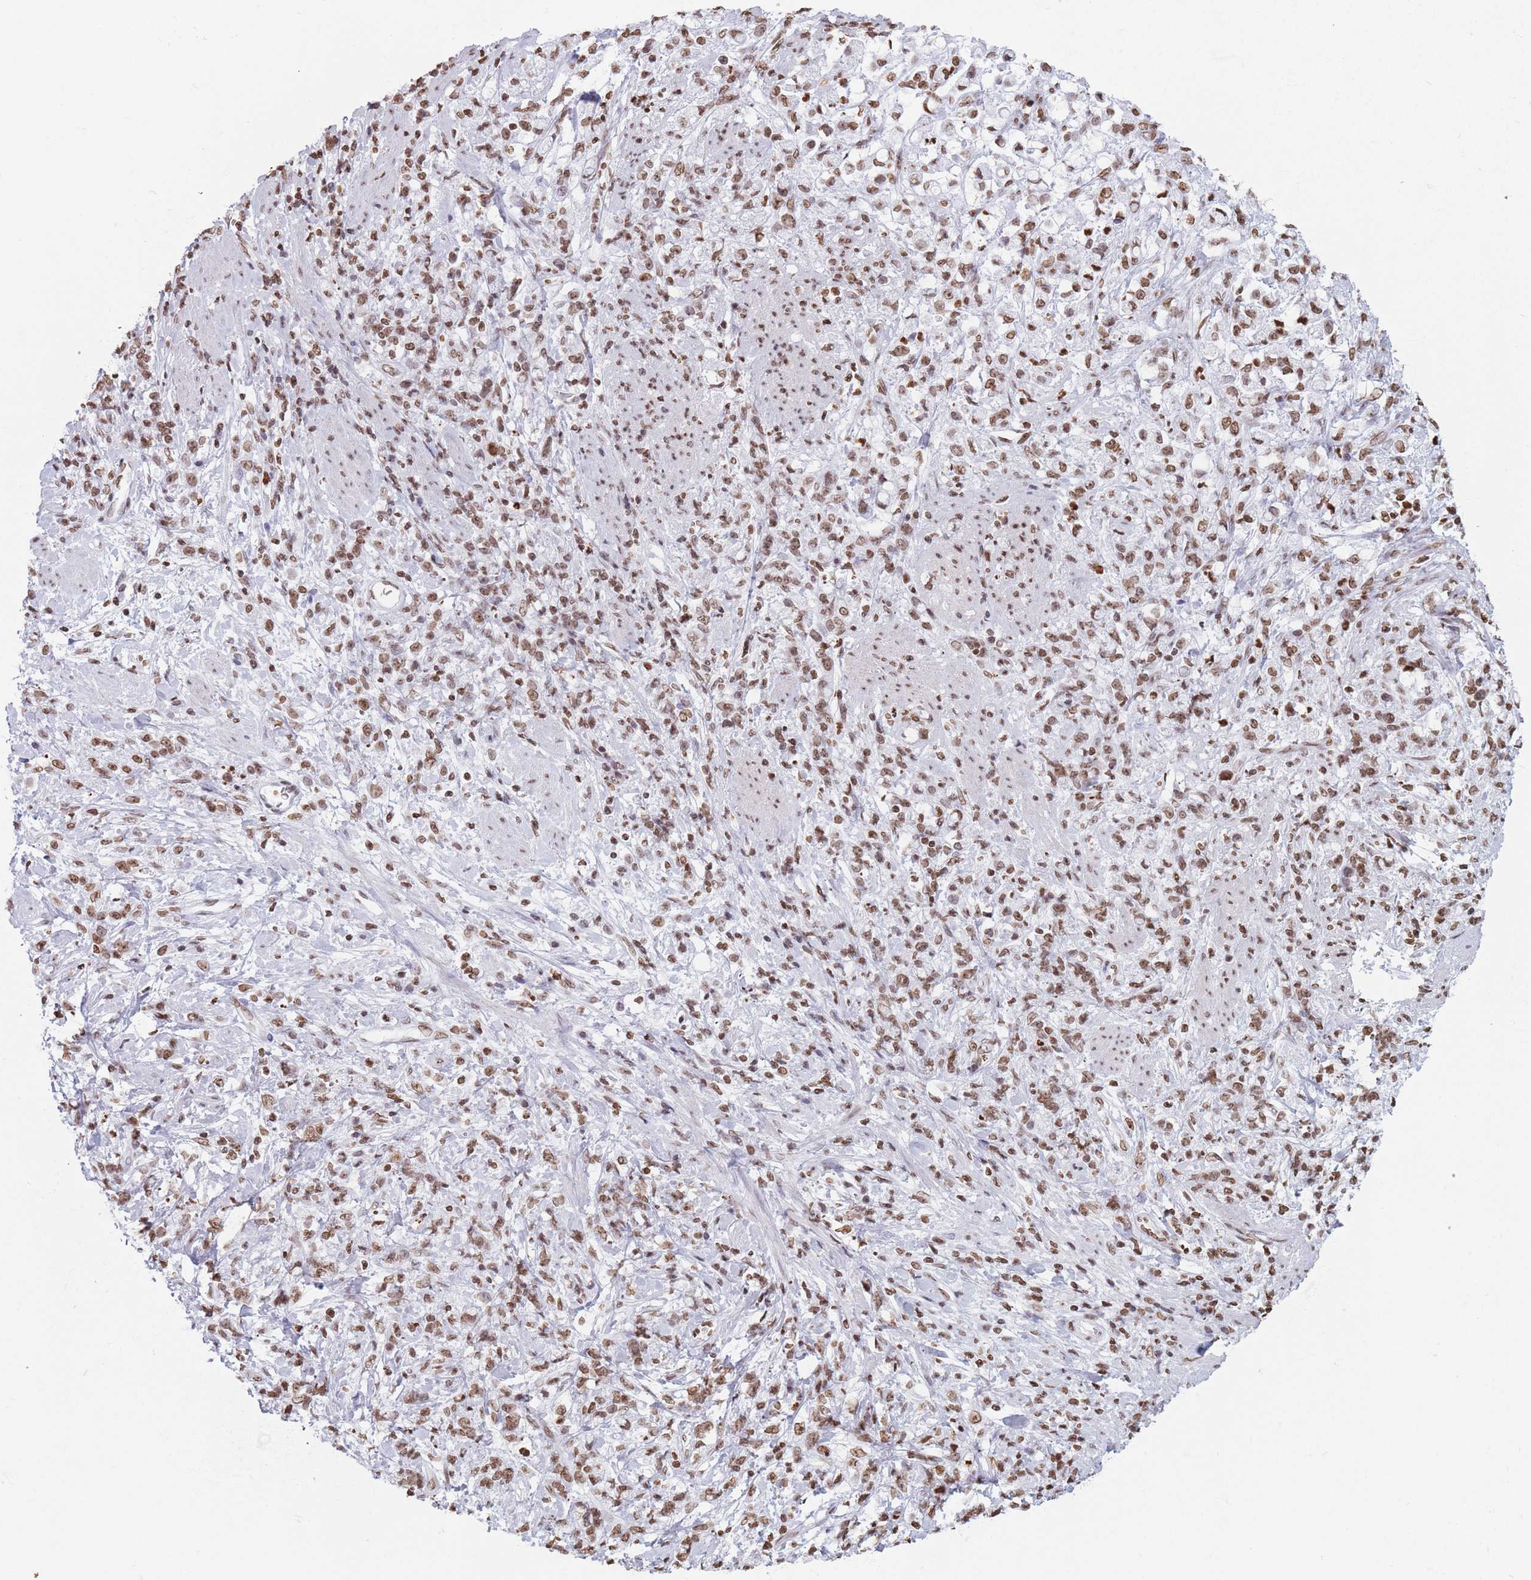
{"staining": {"intensity": "moderate", "quantity": ">75%", "location": "nuclear"}, "tissue": "stomach cancer", "cell_type": "Tumor cells", "image_type": "cancer", "snomed": [{"axis": "morphology", "description": "Adenocarcinoma, NOS"}, {"axis": "topography", "description": "Stomach"}], "caption": "Immunohistochemical staining of human stomach cancer (adenocarcinoma) exhibits moderate nuclear protein positivity in about >75% of tumor cells.", "gene": "RYK", "patient": {"sex": "female", "age": 60}}